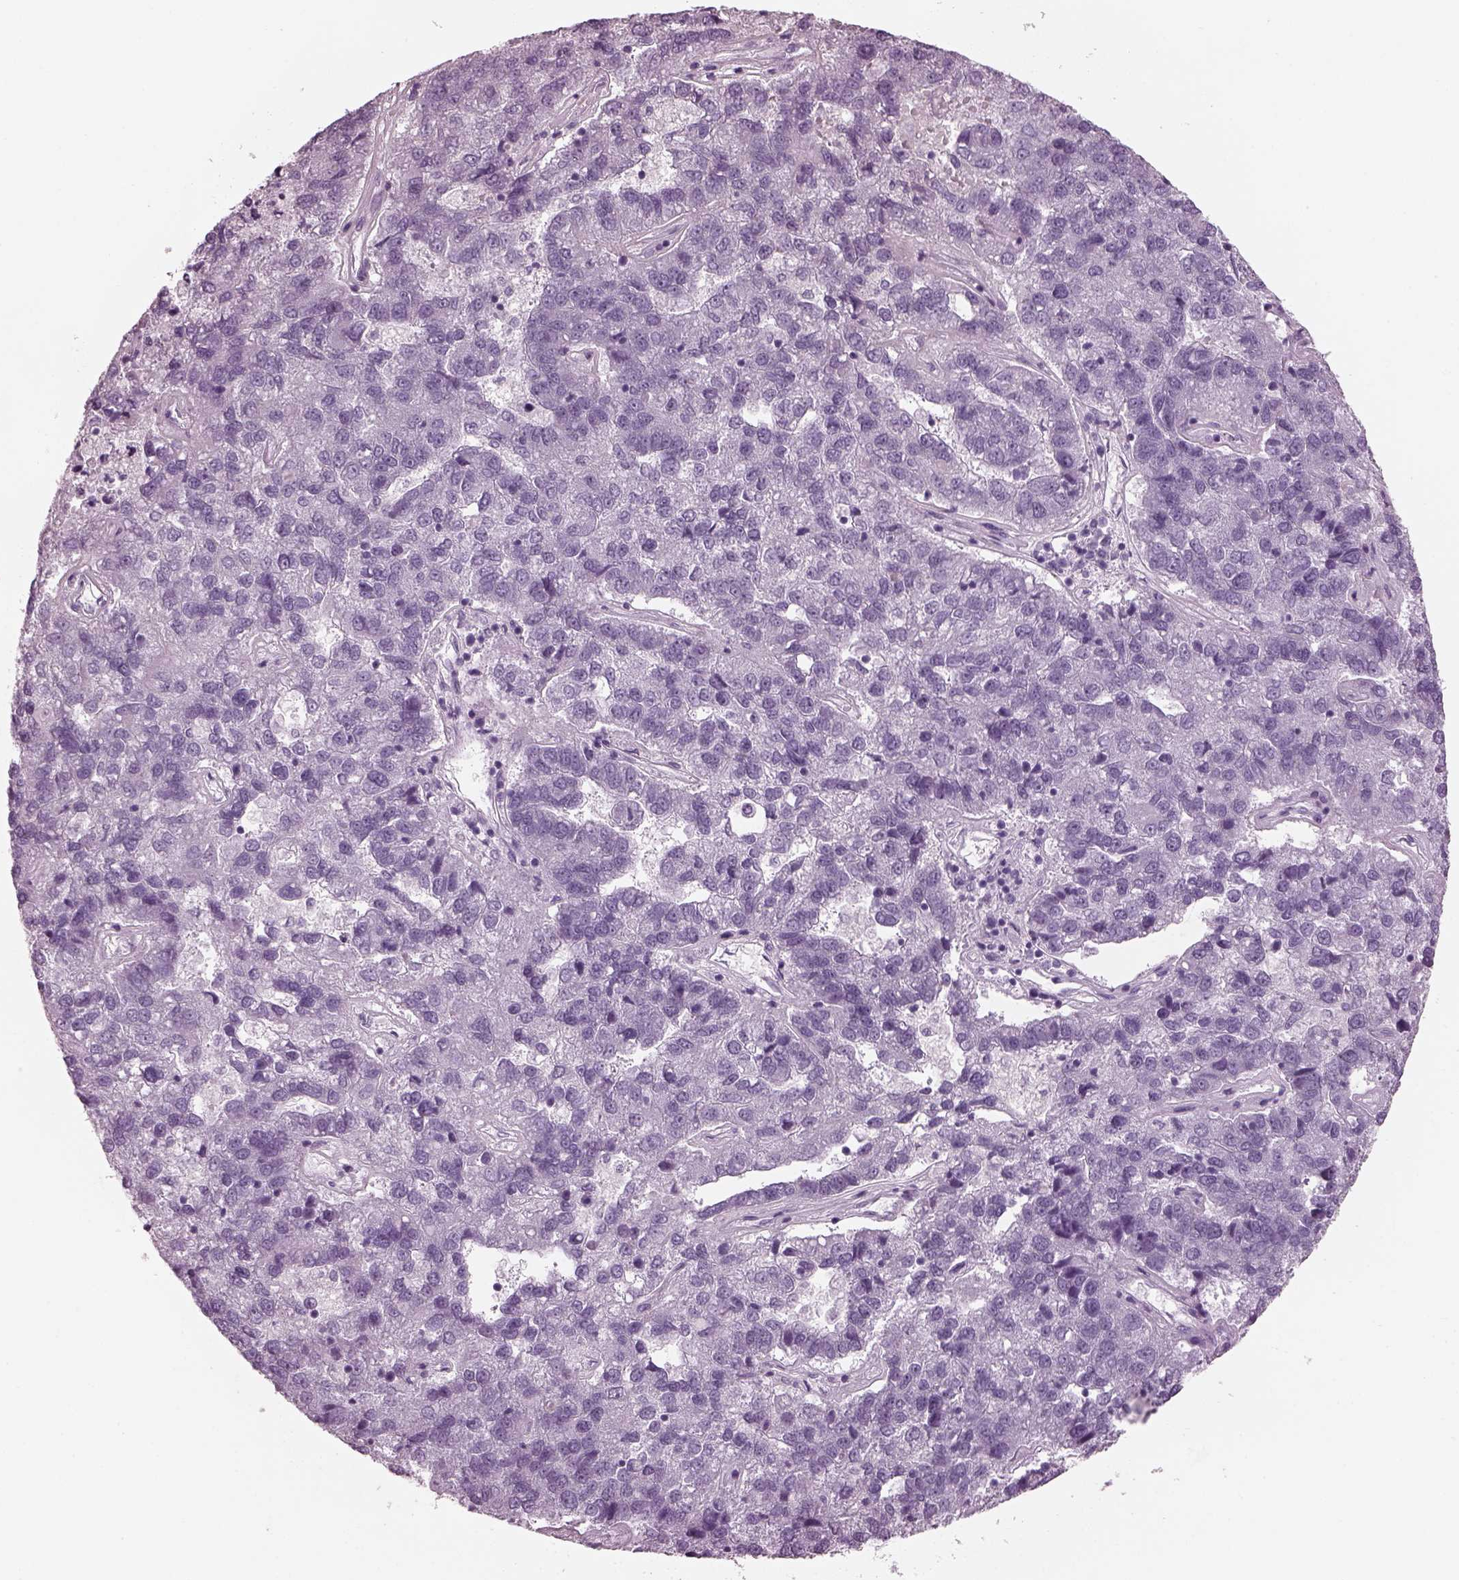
{"staining": {"intensity": "negative", "quantity": "none", "location": "none"}, "tissue": "pancreatic cancer", "cell_type": "Tumor cells", "image_type": "cancer", "snomed": [{"axis": "morphology", "description": "Adenocarcinoma, NOS"}, {"axis": "topography", "description": "Pancreas"}], "caption": "Immunohistochemistry (IHC) photomicrograph of neoplastic tissue: pancreatic cancer stained with DAB (3,3'-diaminobenzidine) reveals no significant protein expression in tumor cells.", "gene": "PDC", "patient": {"sex": "female", "age": 61}}